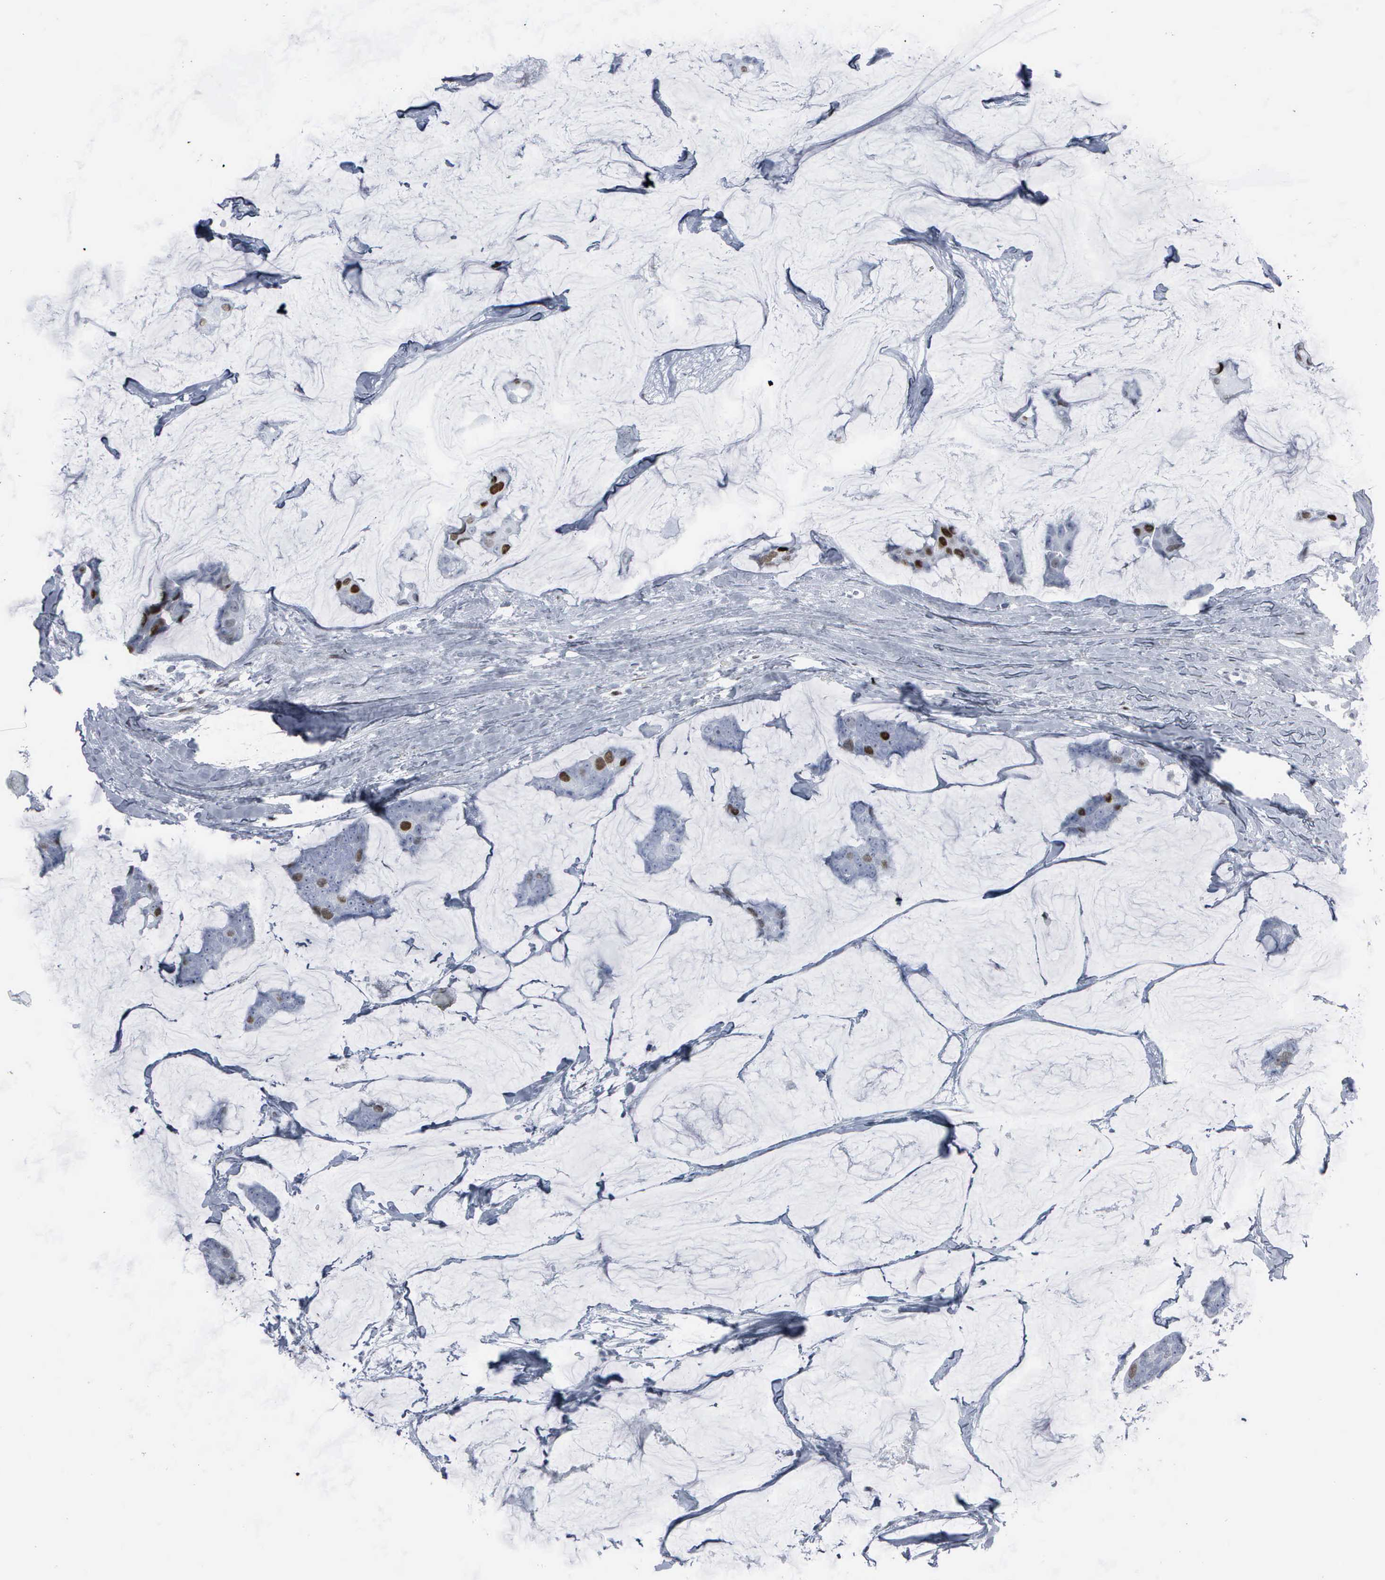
{"staining": {"intensity": "moderate", "quantity": "<25%", "location": "nuclear"}, "tissue": "breast cancer", "cell_type": "Tumor cells", "image_type": "cancer", "snomed": [{"axis": "morphology", "description": "Normal tissue, NOS"}, {"axis": "morphology", "description": "Duct carcinoma"}, {"axis": "topography", "description": "Breast"}], "caption": "About <25% of tumor cells in breast invasive ductal carcinoma demonstrate moderate nuclear protein positivity as visualized by brown immunohistochemical staining.", "gene": "CCND3", "patient": {"sex": "female", "age": 50}}